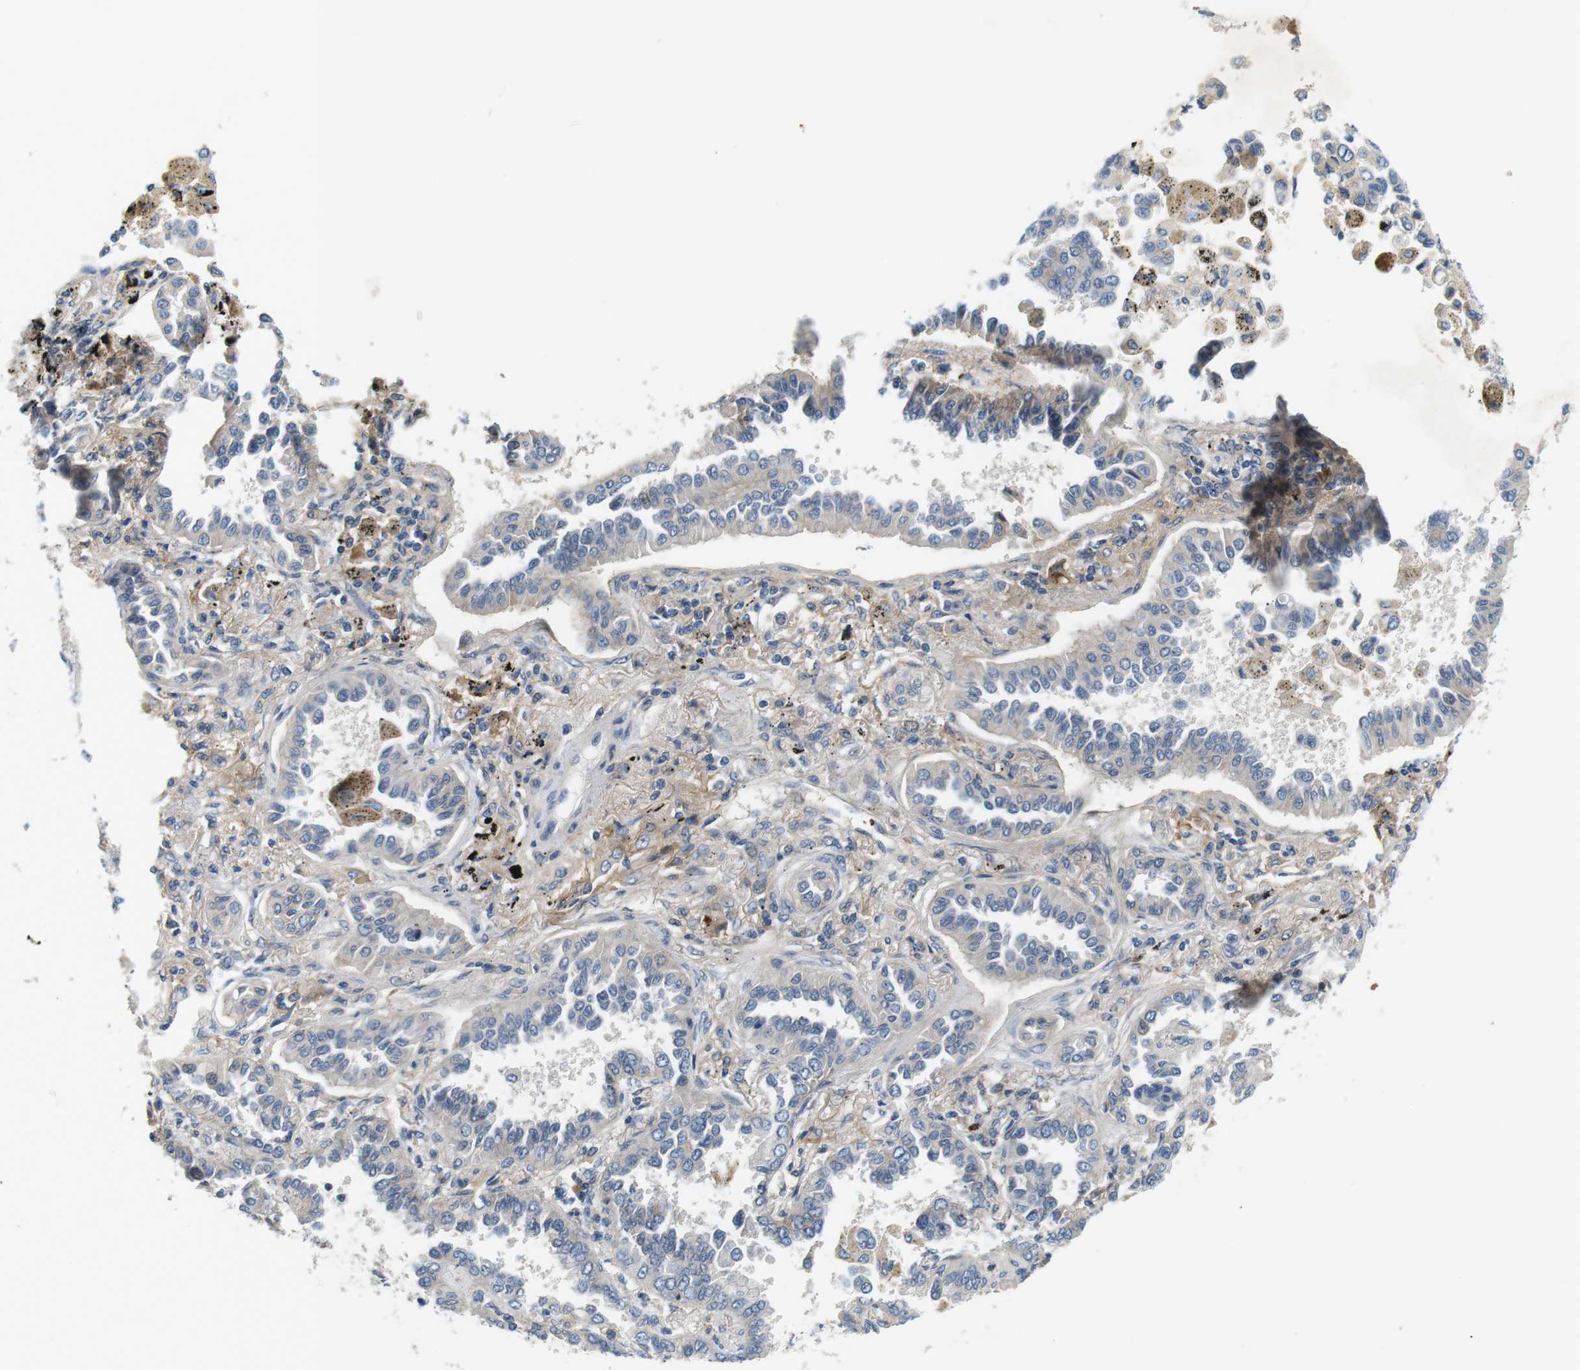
{"staining": {"intensity": "negative", "quantity": "none", "location": "none"}, "tissue": "lung cancer", "cell_type": "Tumor cells", "image_type": "cancer", "snomed": [{"axis": "morphology", "description": "Normal tissue, NOS"}, {"axis": "morphology", "description": "Adenocarcinoma, NOS"}, {"axis": "topography", "description": "Lung"}], "caption": "Photomicrograph shows no significant protein expression in tumor cells of lung adenocarcinoma.", "gene": "SLC30A1", "patient": {"sex": "male", "age": 59}}